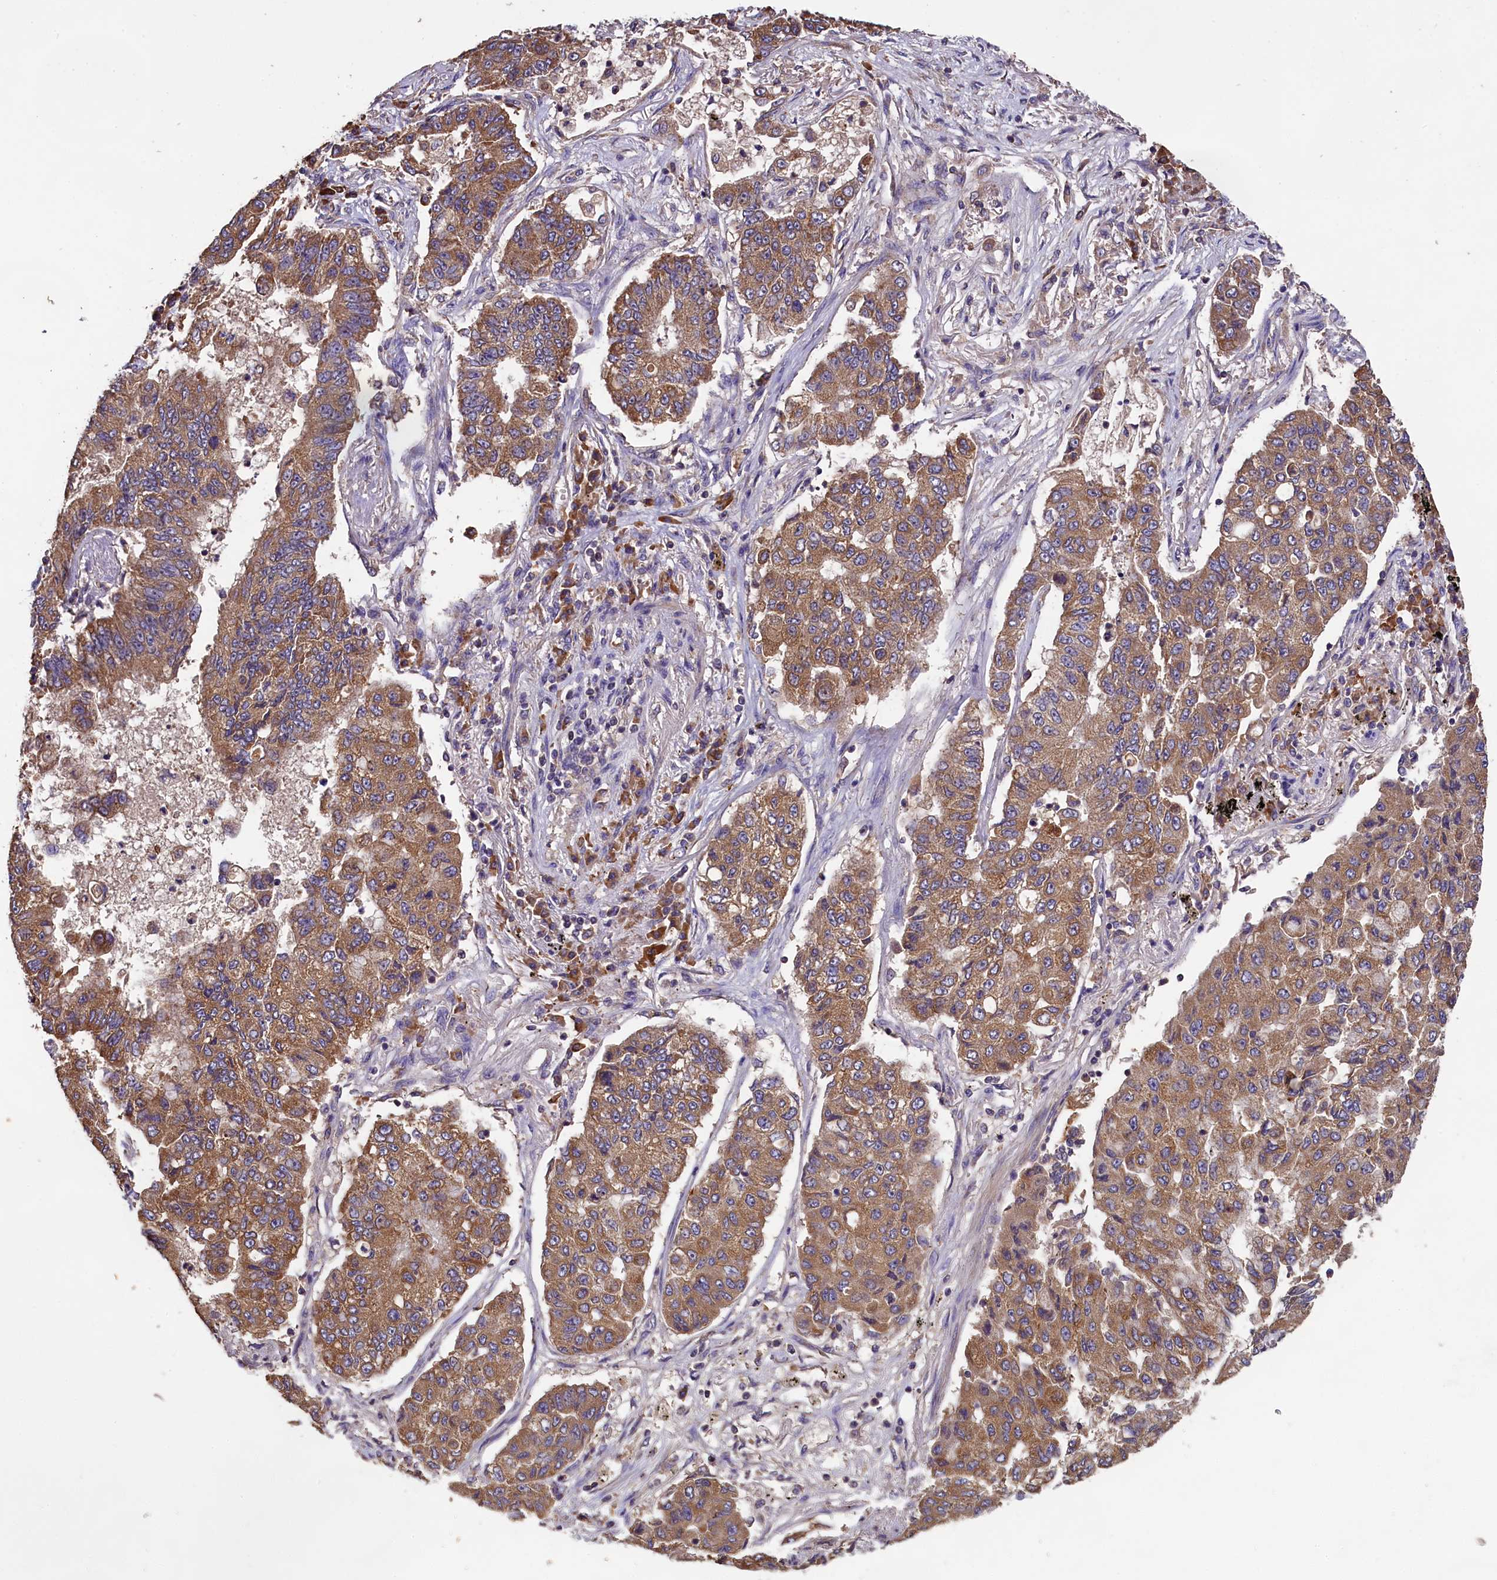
{"staining": {"intensity": "moderate", "quantity": ">75%", "location": "cytoplasmic/membranous"}, "tissue": "lung cancer", "cell_type": "Tumor cells", "image_type": "cancer", "snomed": [{"axis": "morphology", "description": "Squamous cell carcinoma, NOS"}, {"axis": "topography", "description": "Lung"}], "caption": "IHC image of neoplastic tissue: human lung cancer (squamous cell carcinoma) stained using immunohistochemistry (IHC) demonstrates medium levels of moderate protein expression localized specifically in the cytoplasmic/membranous of tumor cells, appearing as a cytoplasmic/membranous brown color.", "gene": "ENKD1", "patient": {"sex": "male", "age": 74}}